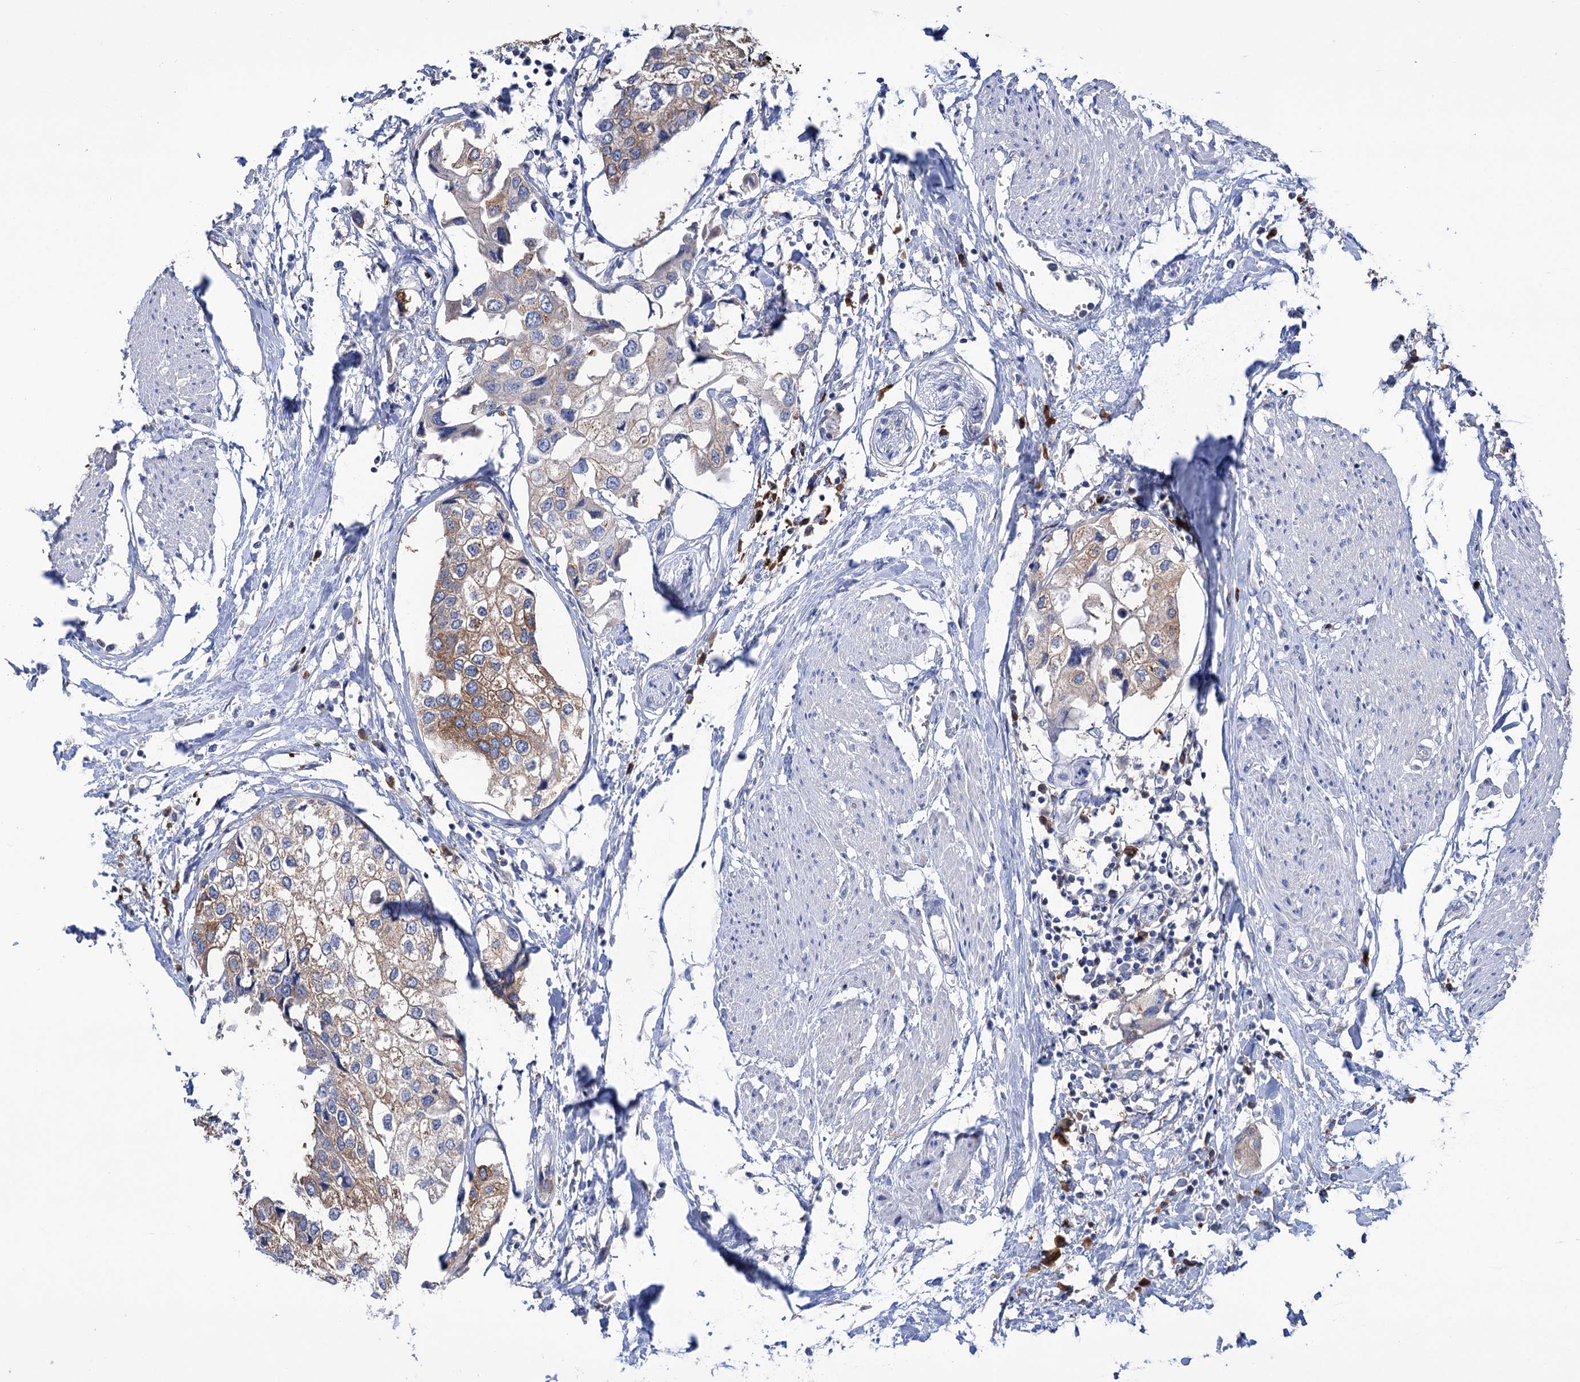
{"staining": {"intensity": "moderate", "quantity": ">75%", "location": "cytoplasmic/membranous"}, "tissue": "urothelial cancer", "cell_type": "Tumor cells", "image_type": "cancer", "snomed": [{"axis": "morphology", "description": "Urothelial carcinoma, High grade"}, {"axis": "topography", "description": "Urinary bladder"}], "caption": "Urothelial cancer stained with a protein marker exhibits moderate staining in tumor cells.", "gene": "BBS4", "patient": {"sex": "male", "age": 64}}